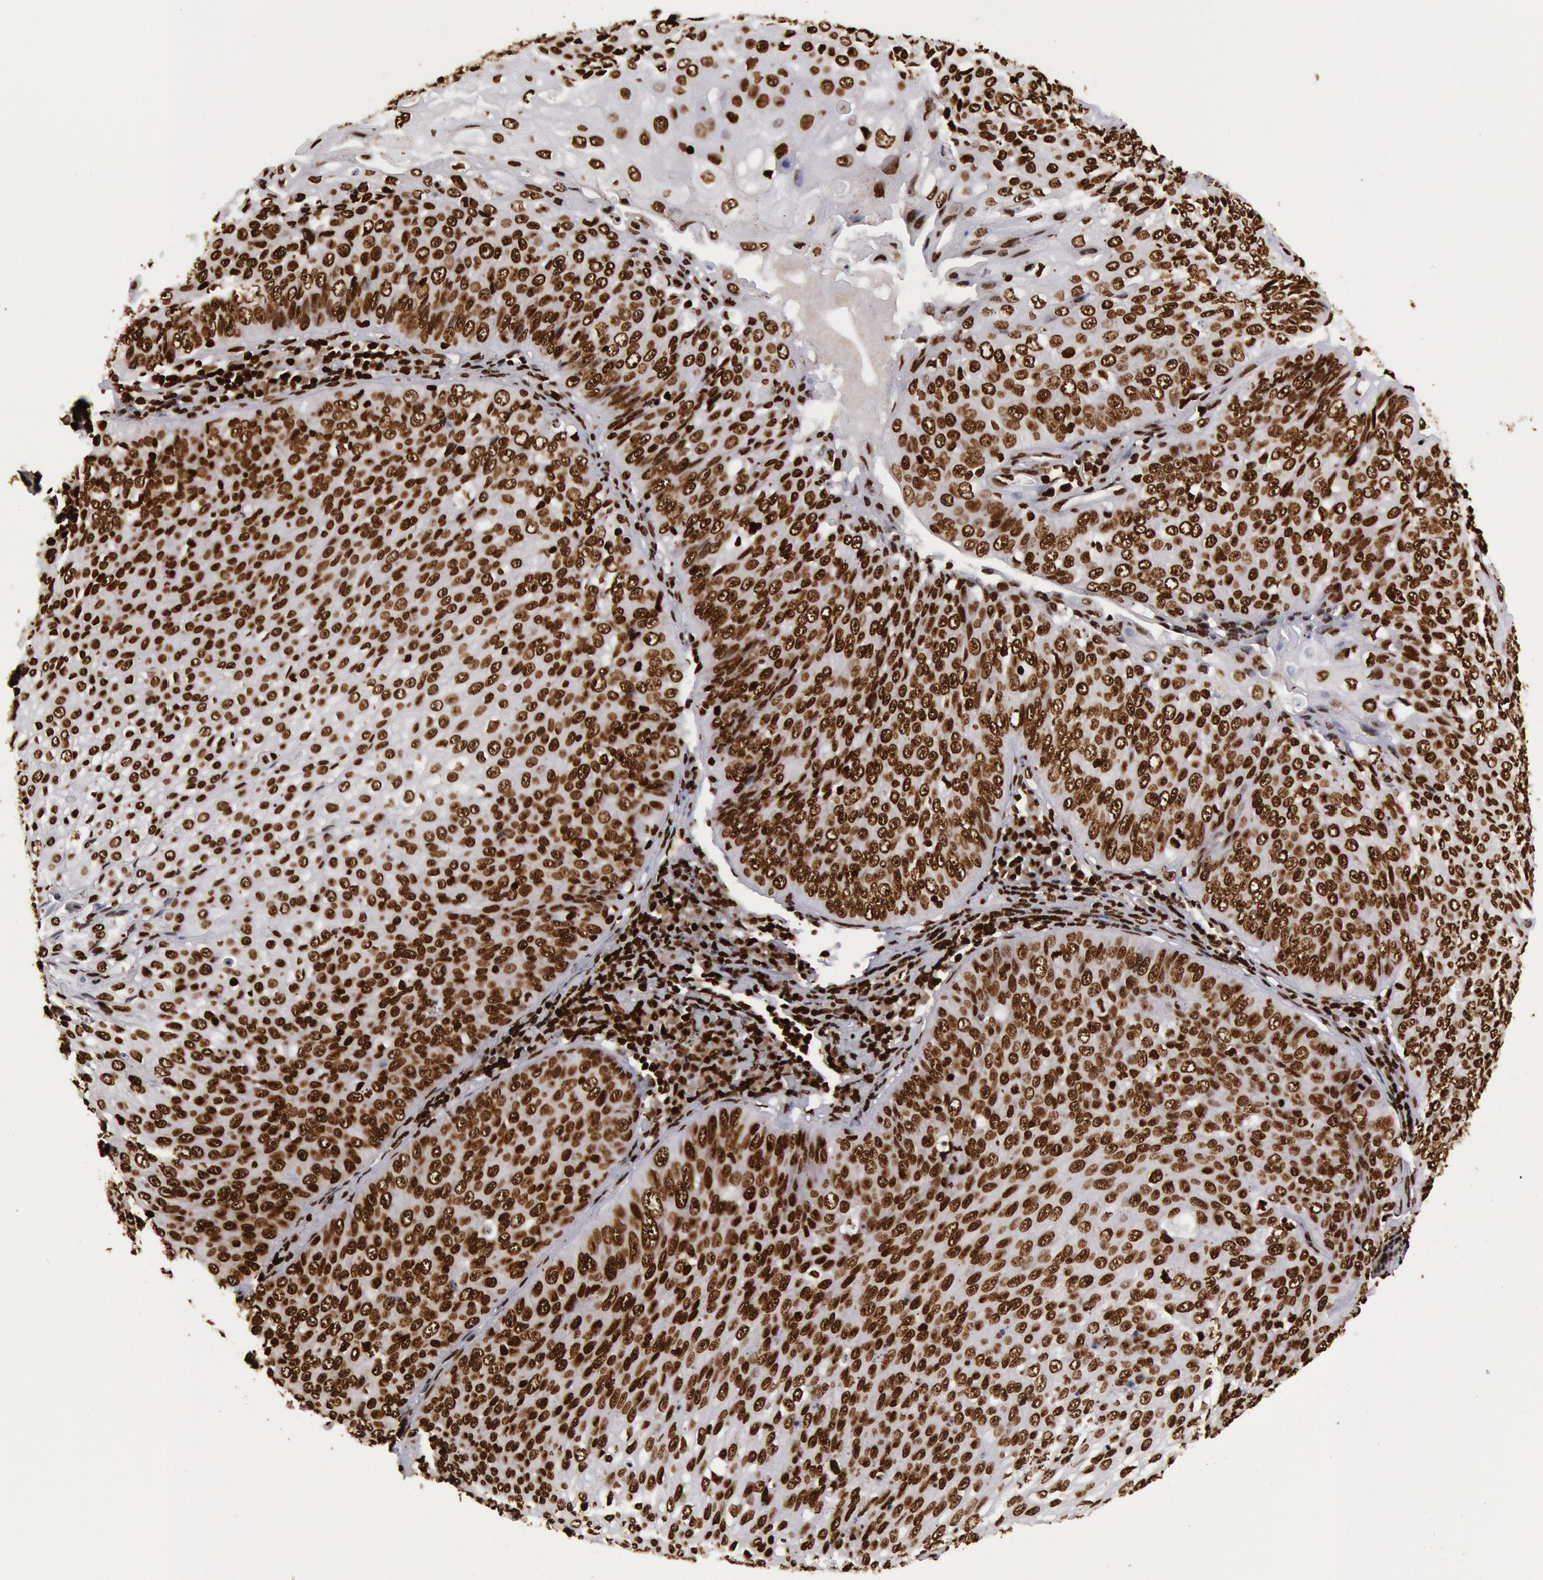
{"staining": {"intensity": "strong", "quantity": ">75%", "location": "nuclear"}, "tissue": "lung cancer", "cell_type": "Tumor cells", "image_type": "cancer", "snomed": [{"axis": "morphology", "description": "Adenocarcinoma, NOS"}, {"axis": "topography", "description": "Lung"}], "caption": "IHC micrograph of neoplastic tissue: lung cancer (adenocarcinoma) stained using IHC displays high levels of strong protein expression localized specifically in the nuclear of tumor cells, appearing as a nuclear brown color.", "gene": "H3-4", "patient": {"sex": "male", "age": 60}}